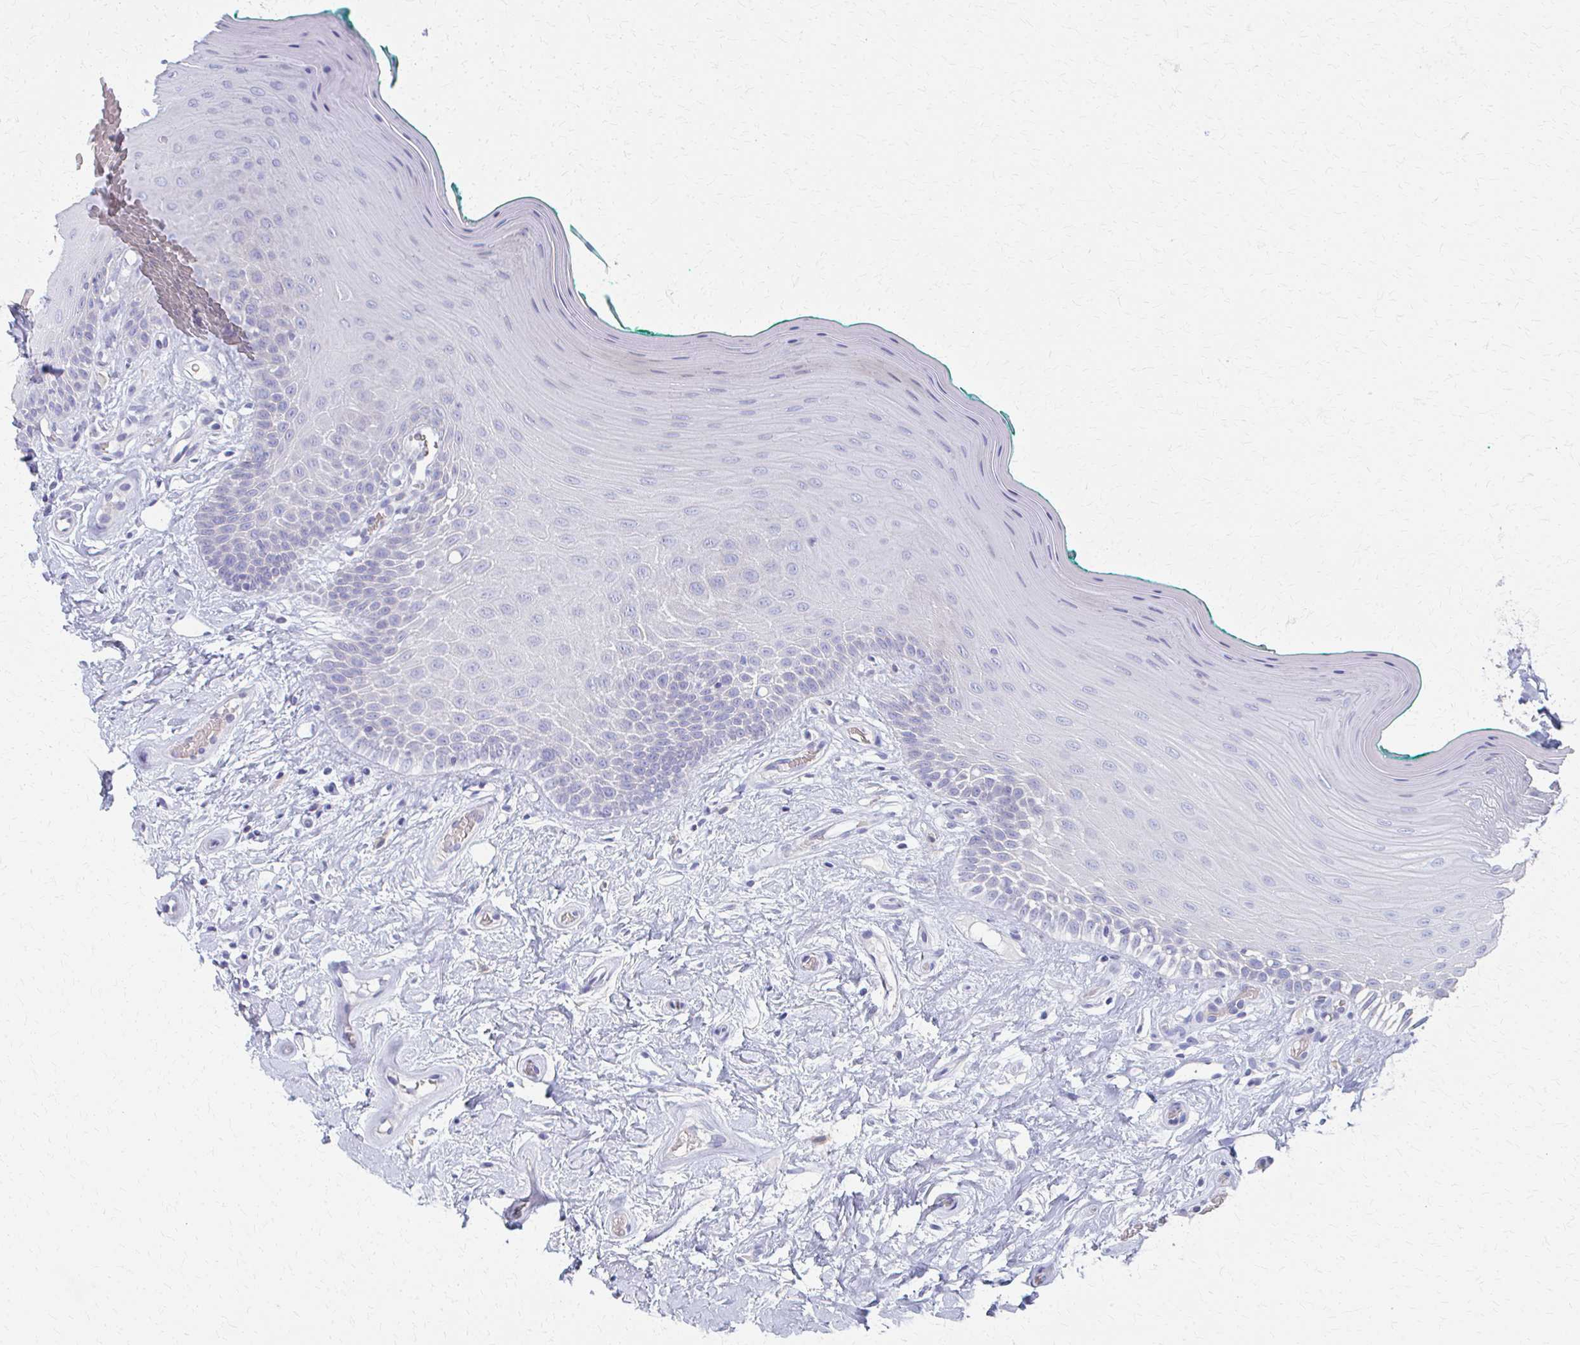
{"staining": {"intensity": "negative", "quantity": "none", "location": "none"}, "tissue": "oral mucosa", "cell_type": "Squamous epithelial cells", "image_type": "normal", "snomed": [{"axis": "morphology", "description": "Normal tissue, NOS"}, {"axis": "topography", "description": "Oral tissue"}], "caption": "Human oral mucosa stained for a protein using immunohistochemistry (IHC) exhibits no staining in squamous epithelial cells.", "gene": "MS4A2", "patient": {"sex": "female", "age": 40}}